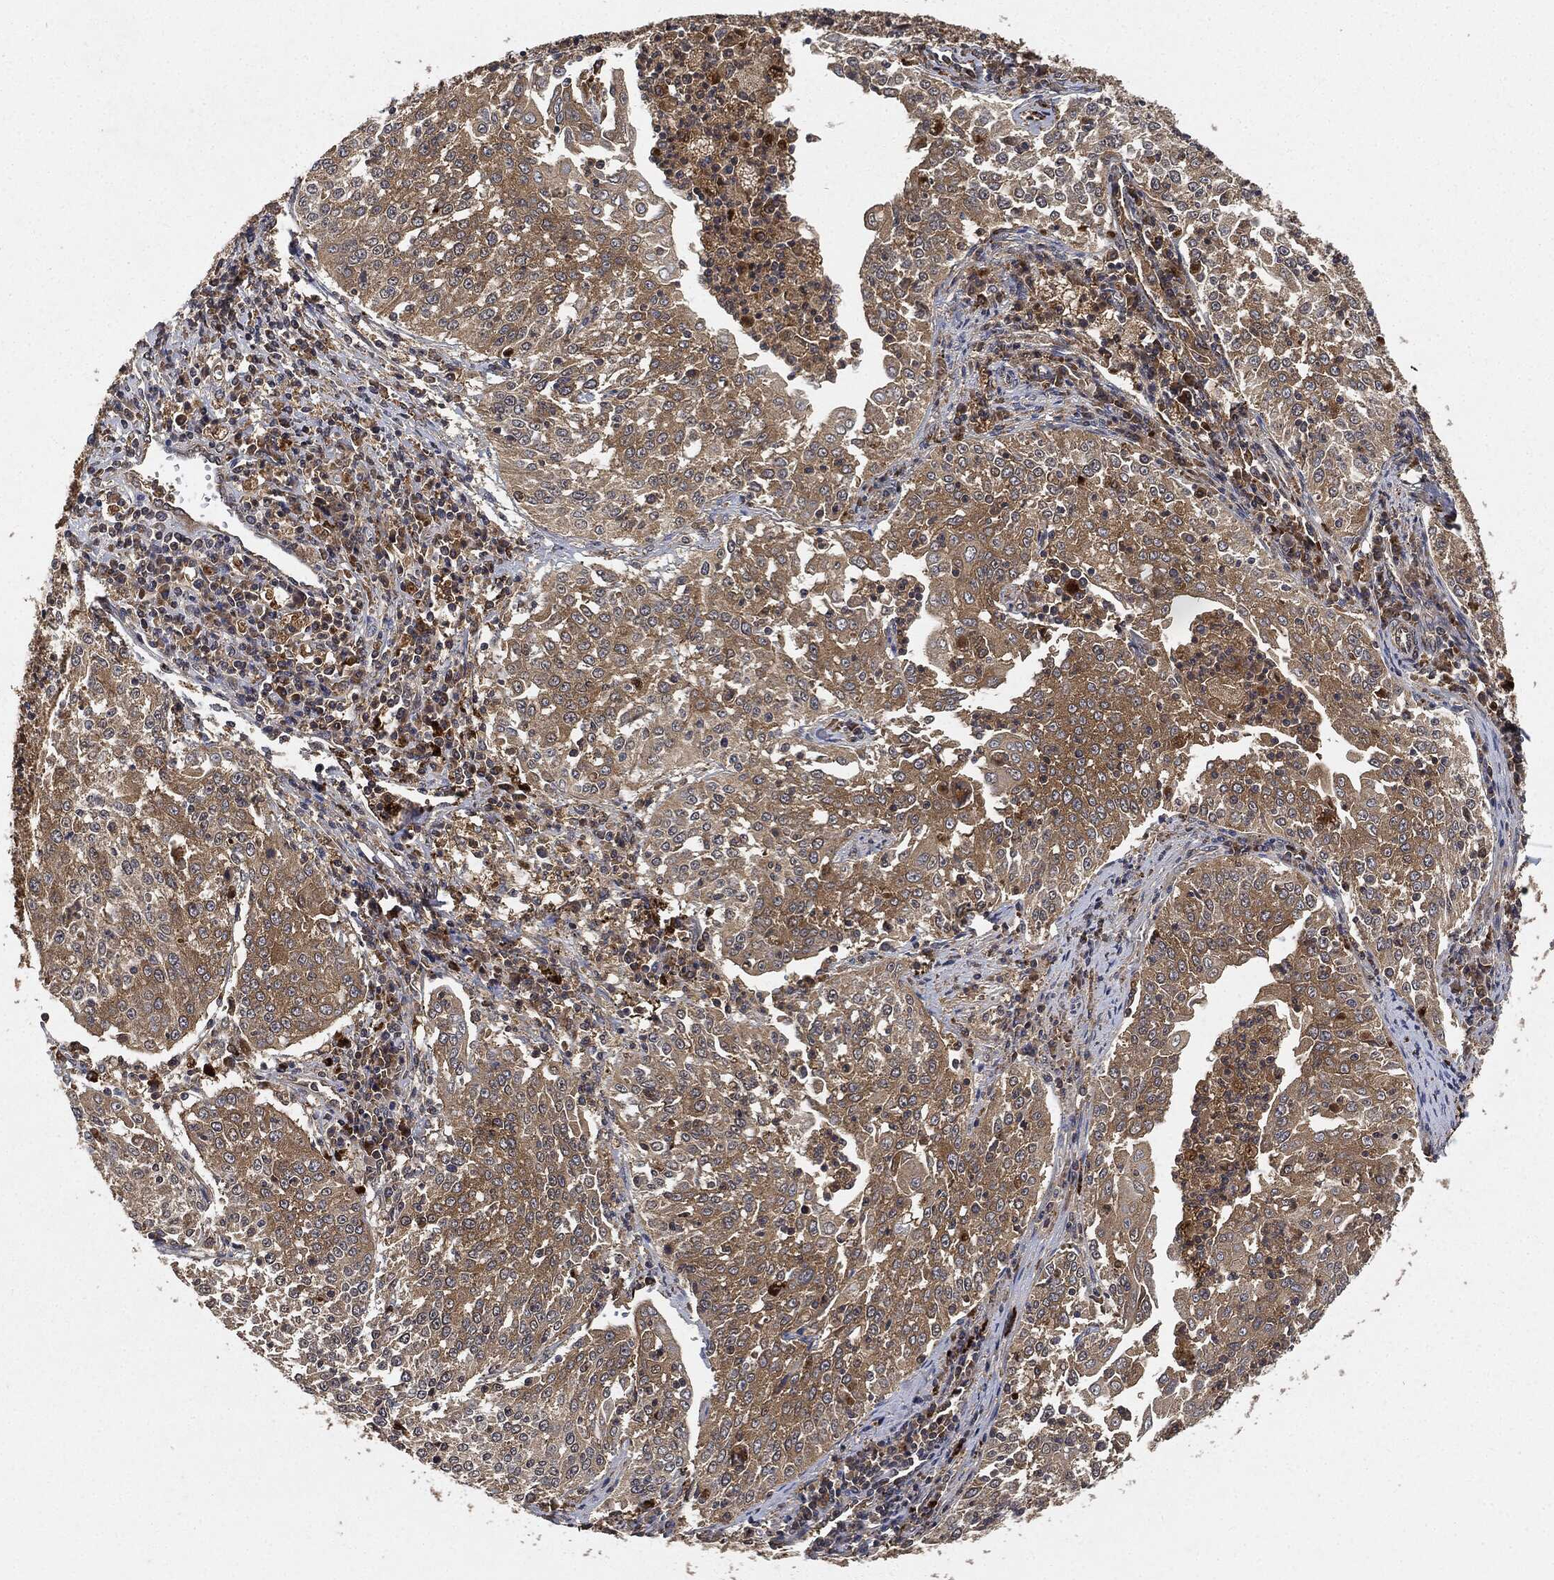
{"staining": {"intensity": "moderate", "quantity": "25%-75%", "location": "cytoplasmic/membranous"}, "tissue": "cervical cancer", "cell_type": "Tumor cells", "image_type": "cancer", "snomed": [{"axis": "morphology", "description": "Squamous cell carcinoma, NOS"}, {"axis": "topography", "description": "Cervix"}], "caption": "Protein expression analysis of cervical cancer (squamous cell carcinoma) displays moderate cytoplasmic/membranous positivity in approximately 25%-75% of tumor cells.", "gene": "BRAF", "patient": {"sex": "female", "age": 41}}